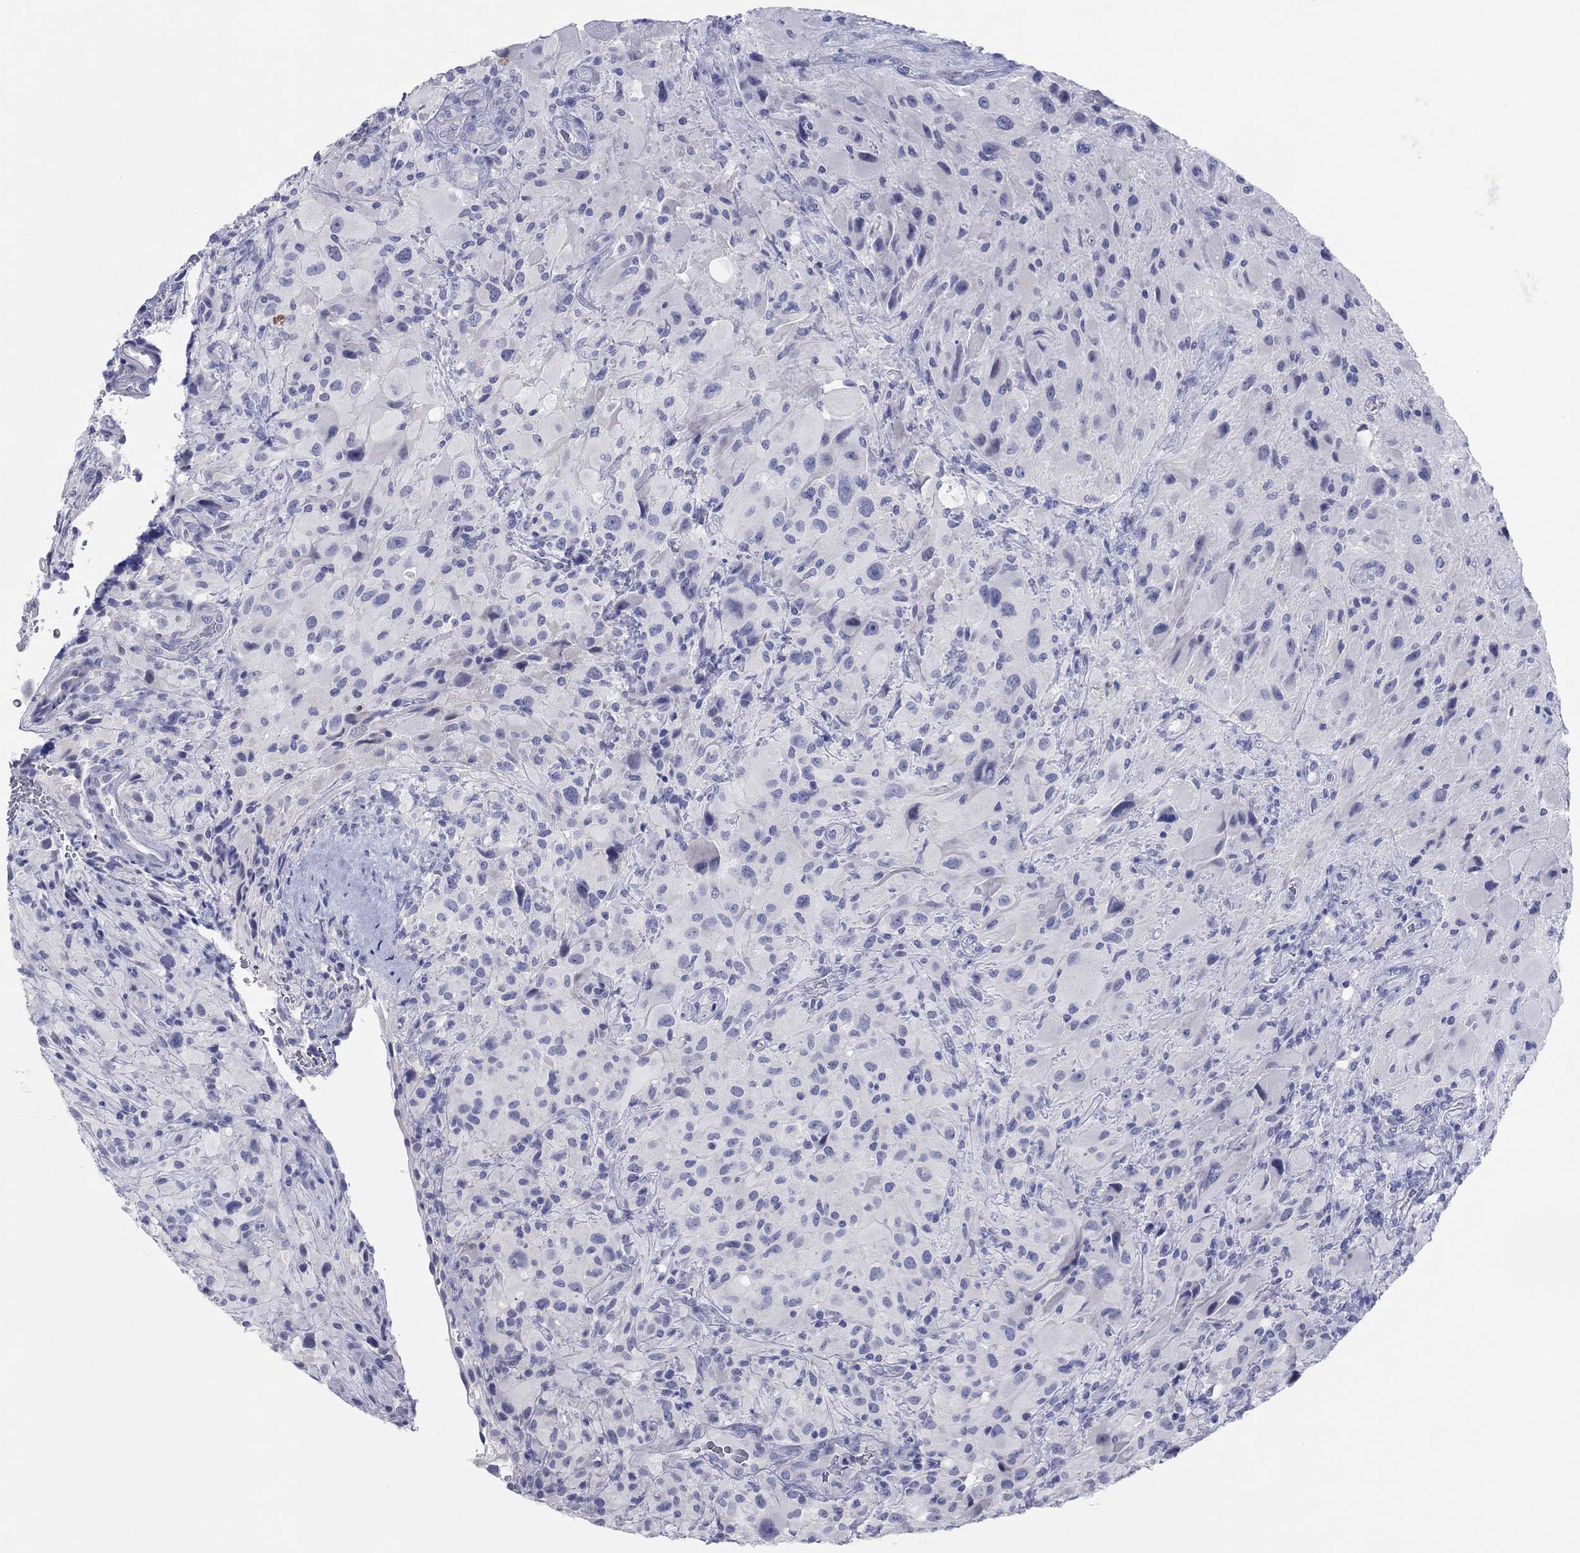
{"staining": {"intensity": "negative", "quantity": "none", "location": "none"}, "tissue": "glioma", "cell_type": "Tumor cells", "image_type": "cancer", "snomed": [{"axis": "morphology", "description": "Glioma, malignant, High grade"}, {"axis": "topography", "description": "Cerebral cortex"}], "caption": "A micrograph of glioma stained for a protein shows no brown staining in tumor cells.", "gene": "ERICH3", "patient": {"sex": "male", "age": 35}}